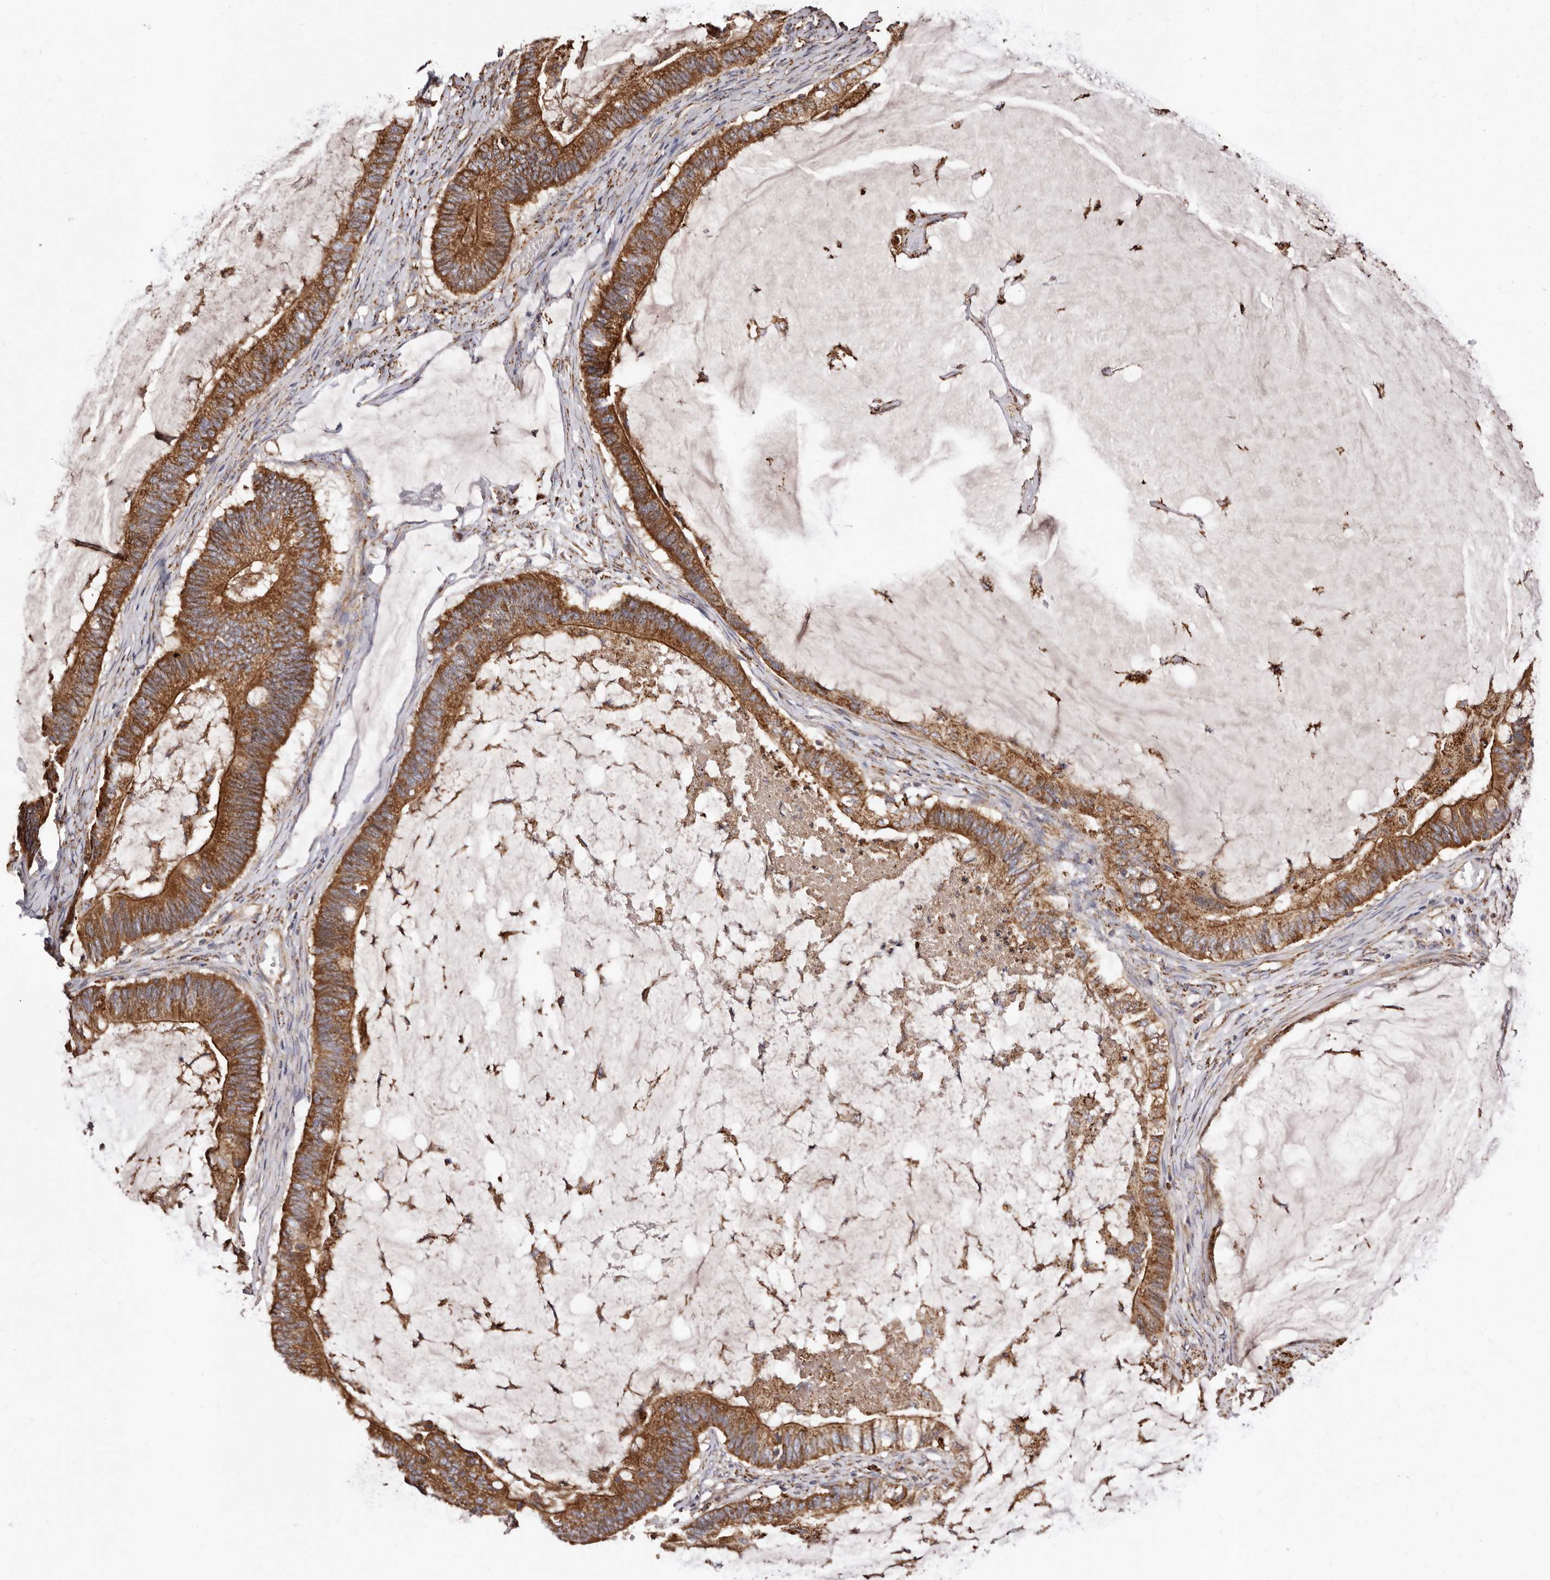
{"staining": {"intensity": "strong", "quantity": ">75%", "location": "cytoplasmic/membranous"}, "tissue": "ovarian cancer", "cell_type": "Tumor cells", "image_type": "cancer", "snomed": [{"axis": "morphology", "description": "Cystadenocarcinoma, mucinous, NOS"}, {"axis": "topography", "description": "Ovary"}], "caption": "Immunohistochemistry (IHC) of ovarian cancer (mucinous cystadenocarcinoma) shows high levels of strong cytoplasmic/membranous staining in approximately >75% of tumor cells.", "gene": "LUZP1", "patient": {"sex": "female", "age": 61}}